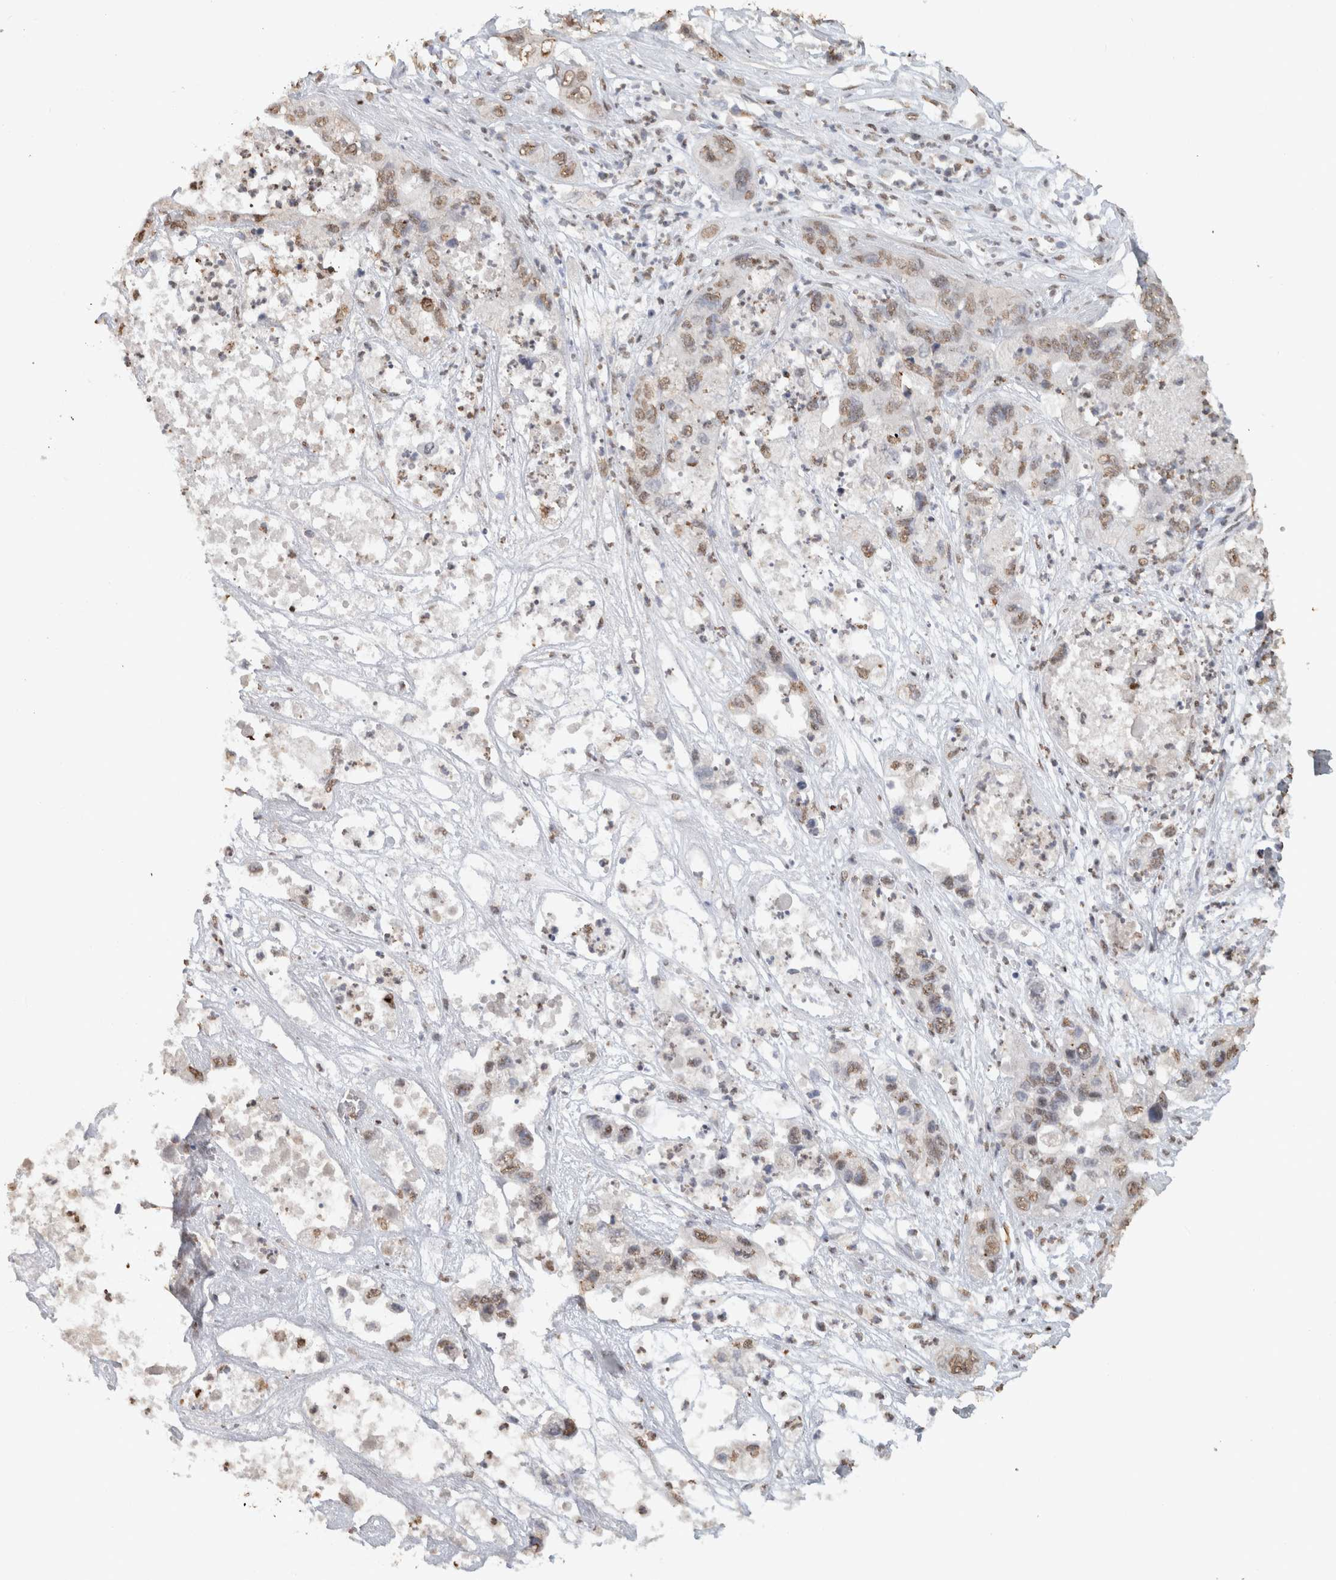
{"staining": {"intensity": "weak", "quantity": ">75%", "location": "nuclear"}, "tissue": "pancreatic cancer", "cell_type": "Tumor cells", "image_type": "cancer", "snomed": [{"axis": "morphology", "description": "Adenocarcinoma, NOS"}, {"axis": "topography", "description": "Pancreas"}], "caption": "Pancreatic cancer (adenocarcinoma) stained for a protein (brown) demonstrates weak nuclear positive expression in about >75% of tumor cells.", "gene": "HAND2", "patient": {"sex": "female", "age": 78}}